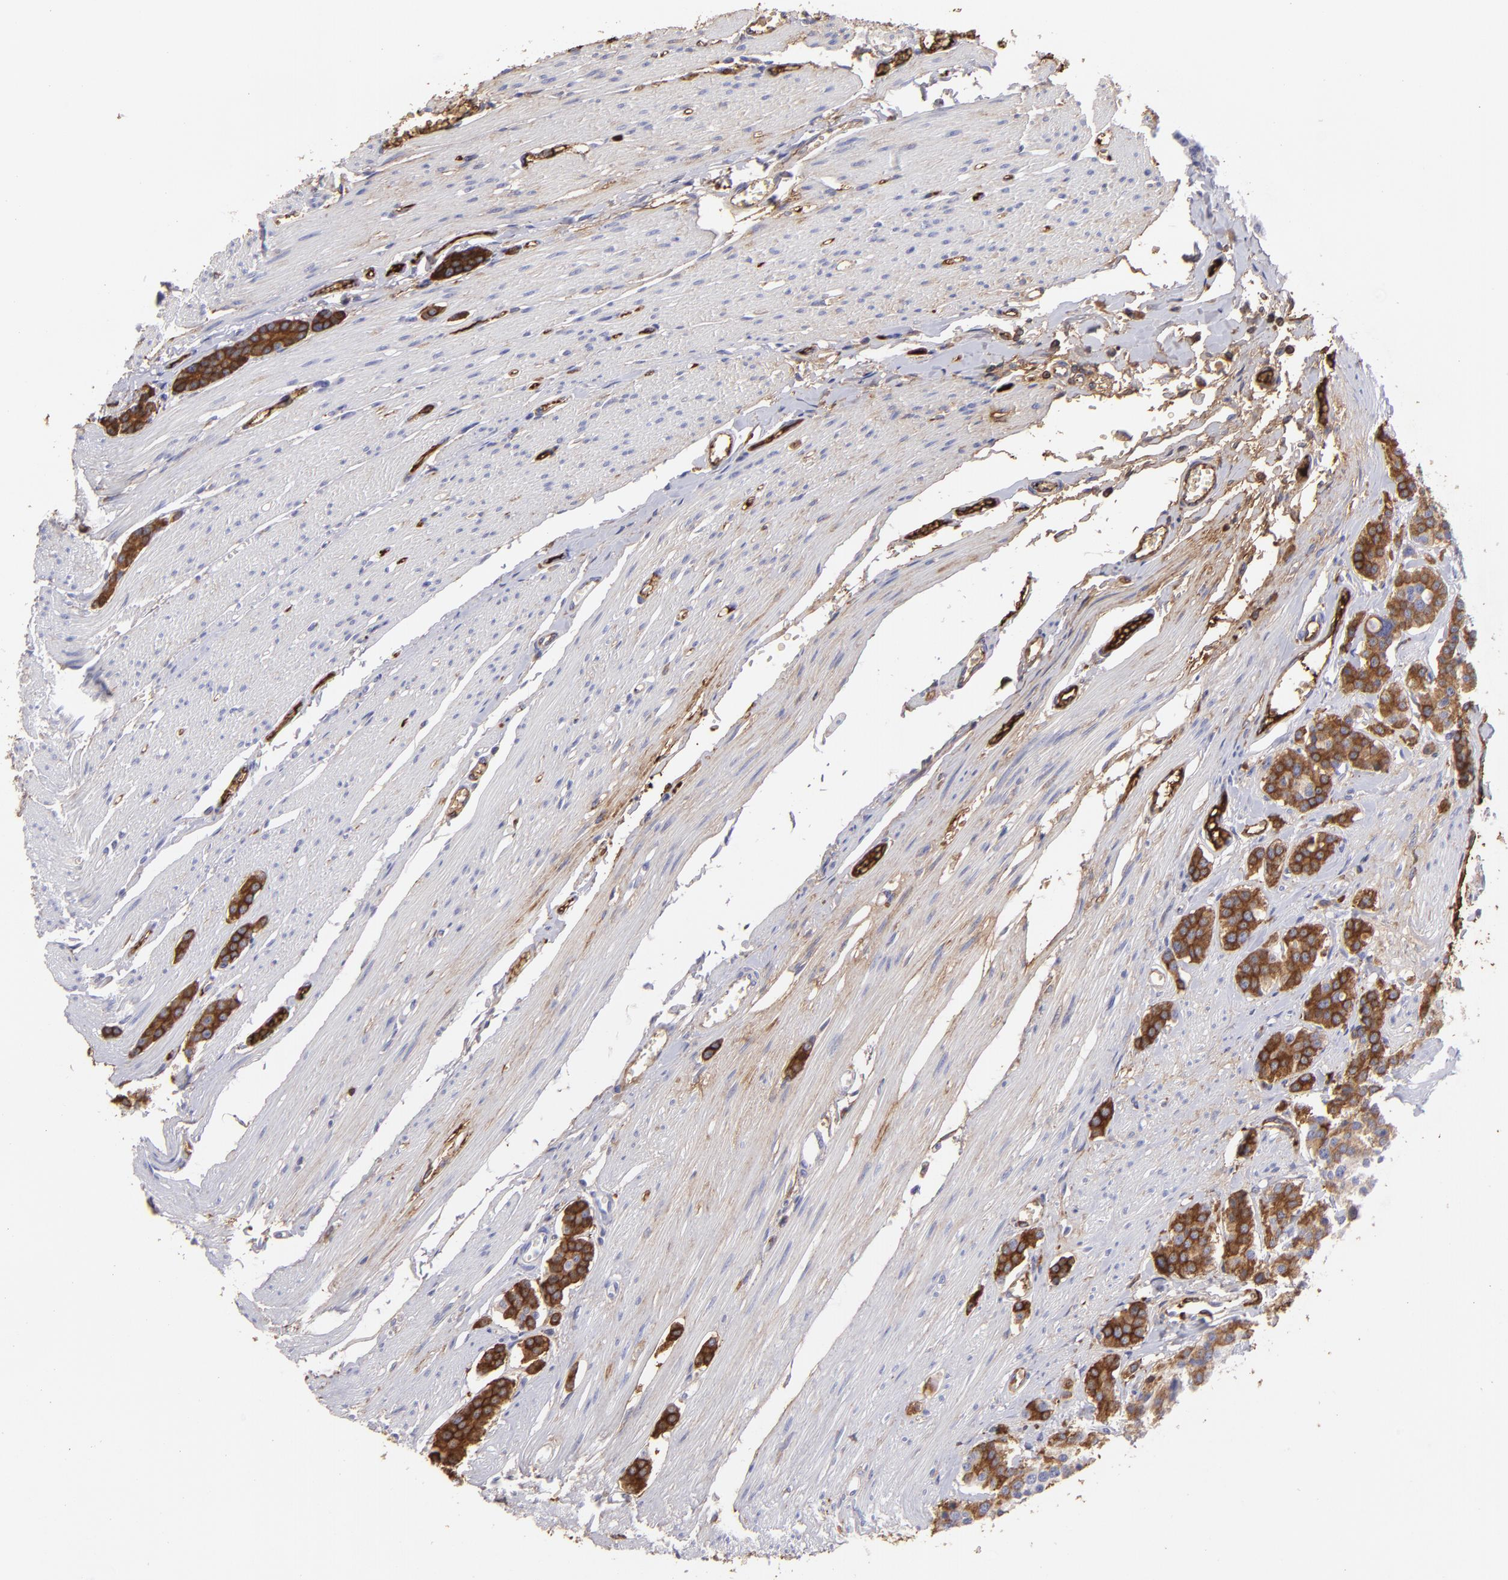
{"staining": {"intensity": "strong", "quantity": ">75%", "location": "cytoplasmic/membranous"}, "tissue": "carcinoid", "cell_type": "Tumor cells", "image_type": "cancer", "snomed": [{"axis": "morphology", "description": "Carcinoid, malignant, NOS"}, {"axis": "topography", "description": "Small intestine"}], "caption": "Strong cytoplasmic/membranous protein positivity is present in about >75% of tumor cells in carcinoid. Using DAB (brown) and hematoxylin (blue) stains, captured at high magnification using brightfield microscopy.", "gene": "FGB", "patient": {"sex": "male", "age": 60}}